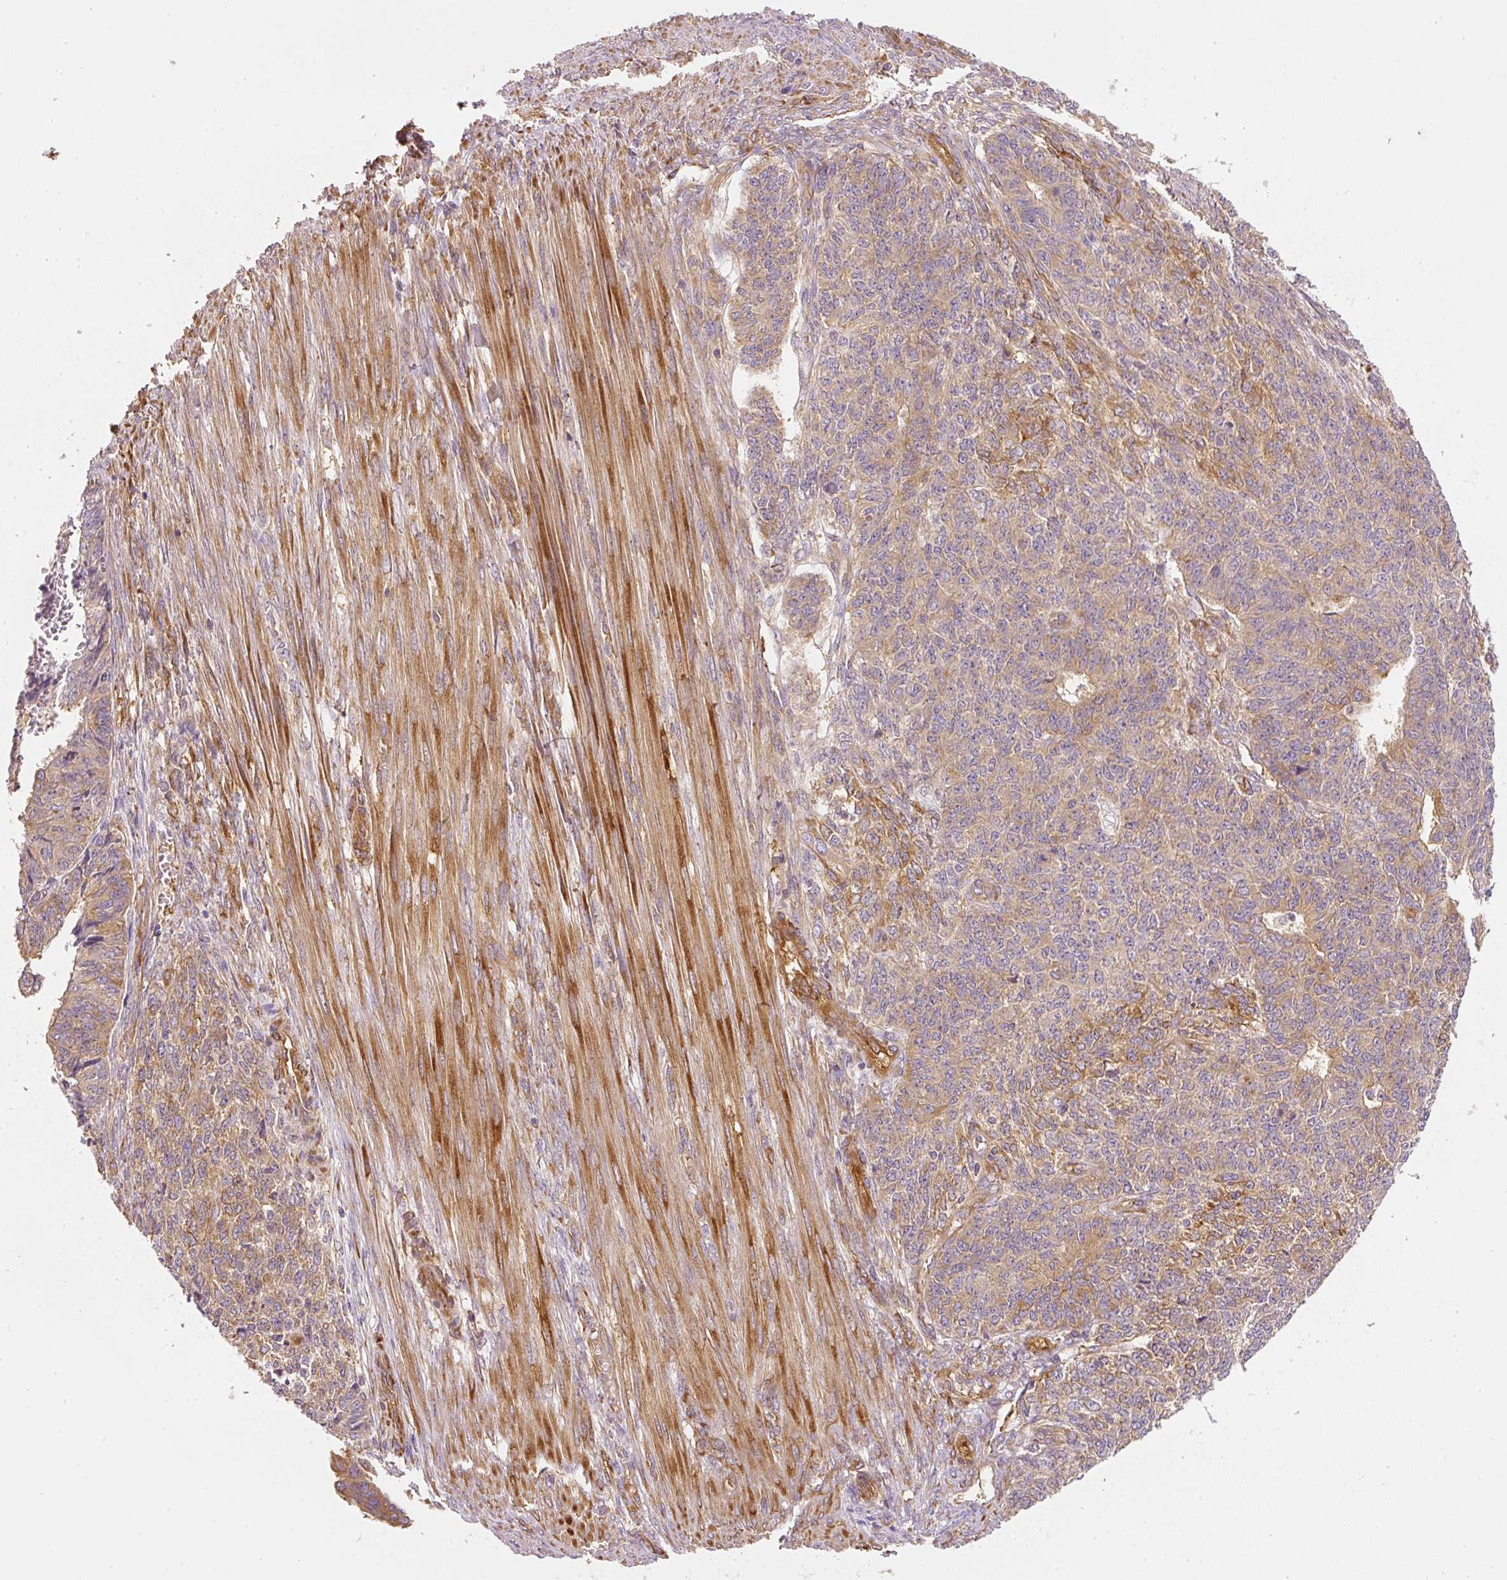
{"staining": {"intensity": "moderate", "quantity": ">75%", "location": "cytoplasmic/membranous"}, "tissue": "endometrial cancer", "cell_type": "Tumor cells", "image_type": "cancer", "snomed": [{"axis": "morphology", "description": "Adenocarcinoma, NOS"}, {"axis": "topography", "description": "Endometrium"}], "caption": "This photomicrograph shows adenocarcinoma (endometrial) stained with IHC to label a protein in brown. The cytoplasmic/membranous of tumor cells show moderate positivity for the protein. Nuclei are counter-stained blue.", "gene": "RNF167", "patient": {"sex": "female", "age": 32}}